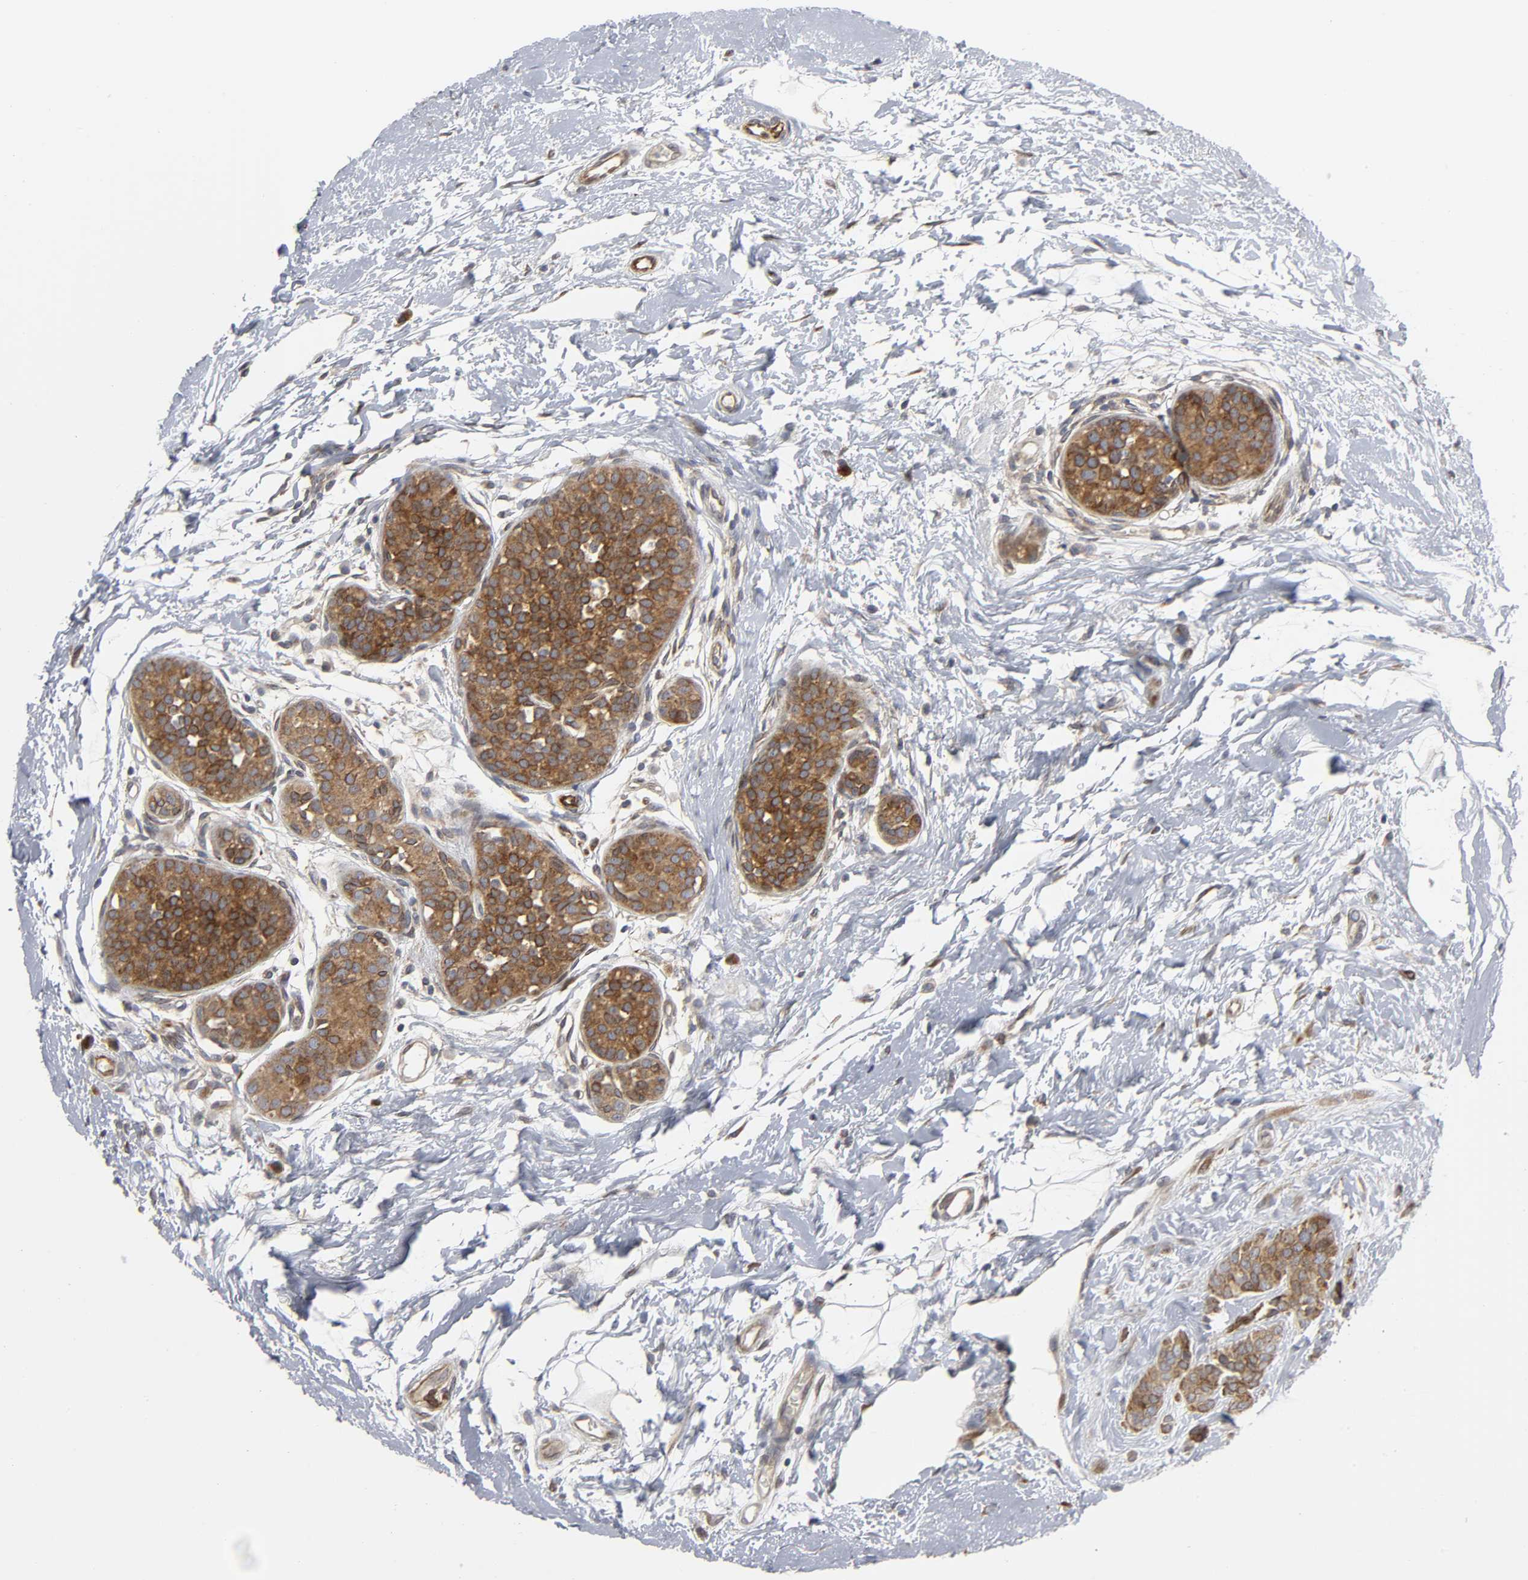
{"staining": {"intensity": "moderate", "quantity": ">75%", "location": "cytoplasmic/membranous"}, "tissue": "breast cancer", "cell_type": "Tumor cells", "image_type": "cancer", "snomed": [{"axis": "morphology", "description": "Lobular carcinoma, in situ"}, {"axis": "morphology", "description": "Lobular carcinoma"}, {"axis": "topography", "description": "Breast"}], "caption": "Immunohistochemistry (DAB (3,3'-diaminobenzidine)) staining of lobular carcinoma in situ (breast) shows moderate cytoplasmic/membranous protein staining in about >75% of tumor cells.", "gene": "ASB6", "patient": {"sex": "female", "age": 41}}